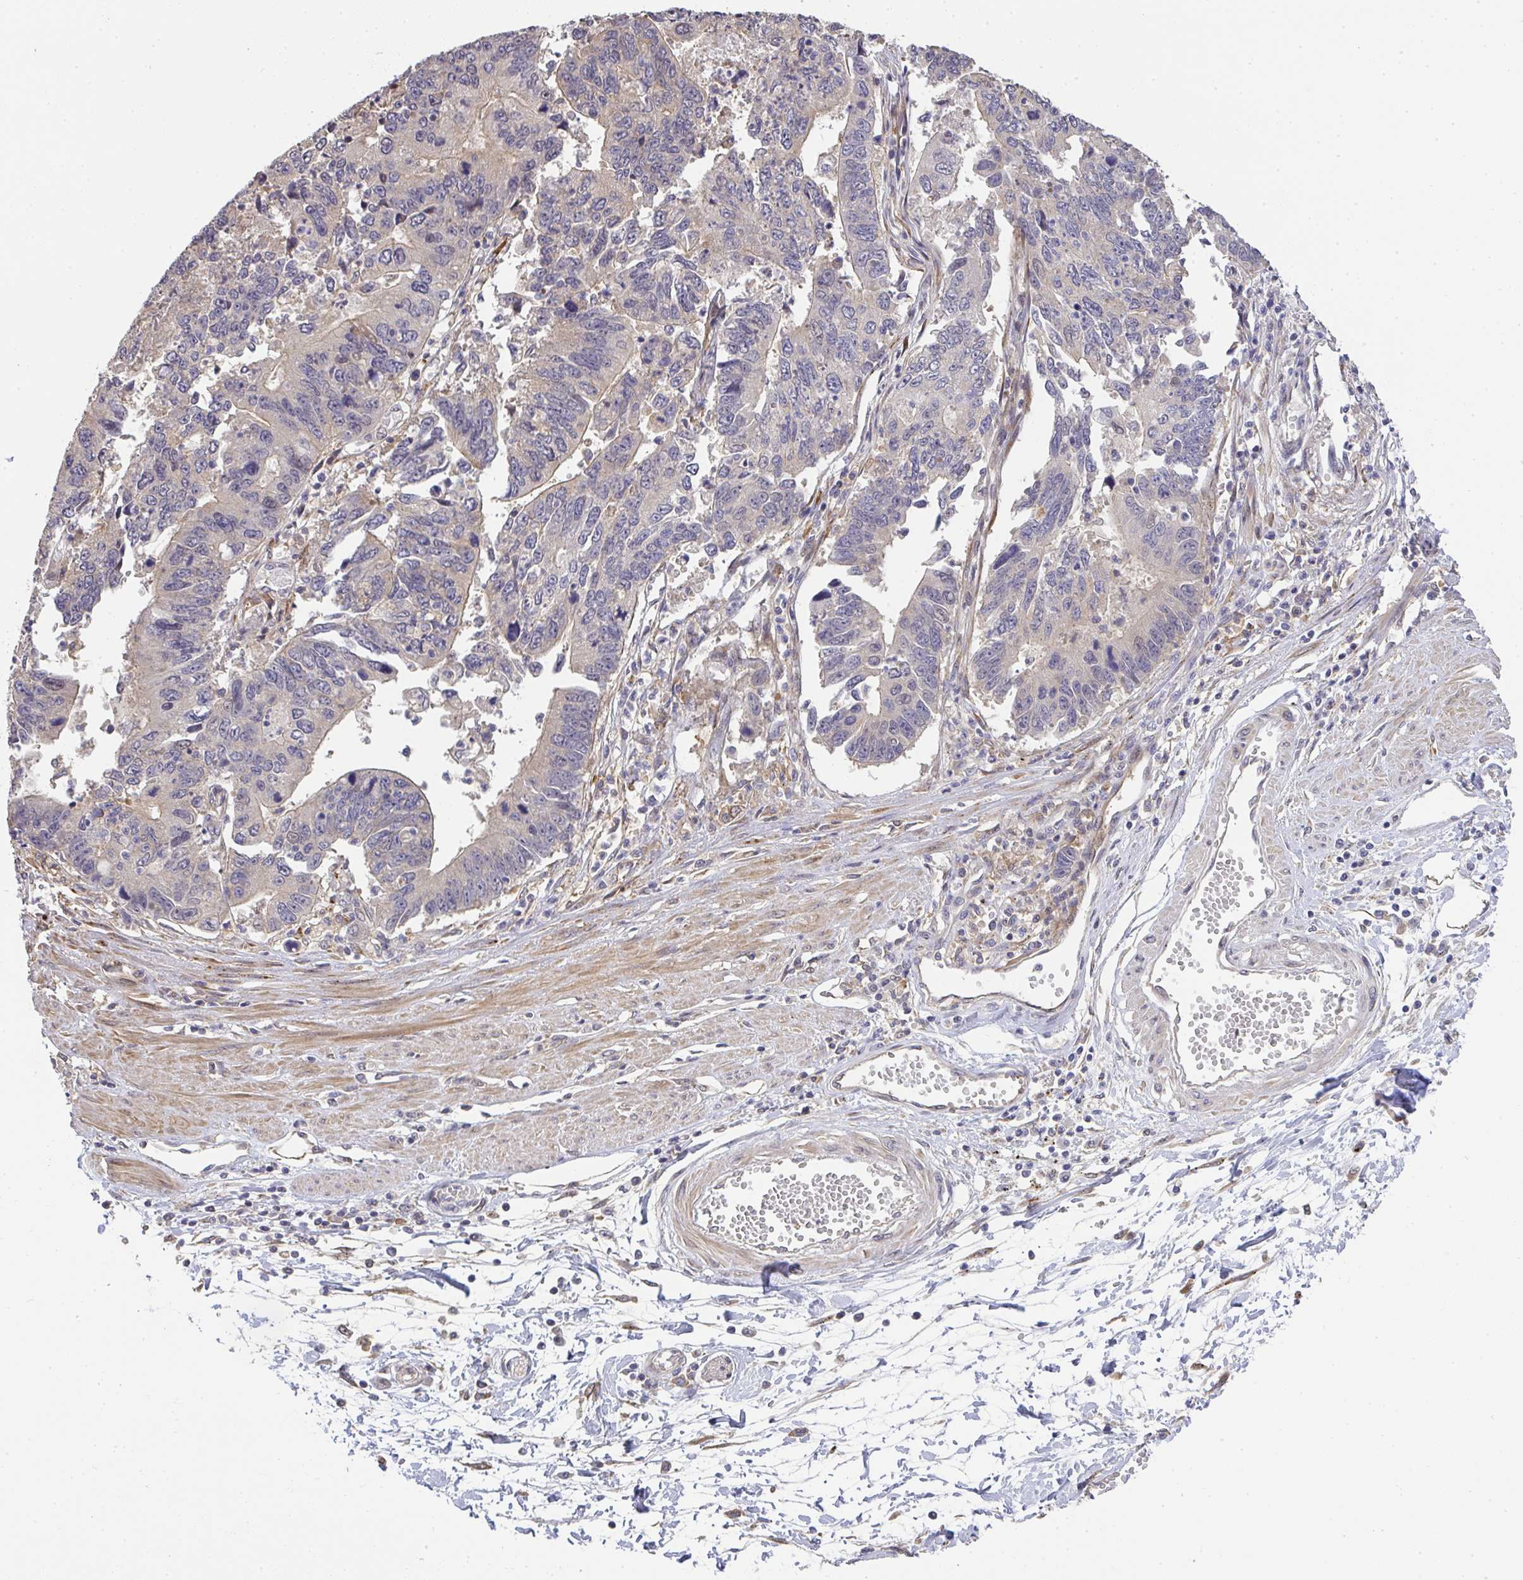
{"staining": {"intensity": "negative", "quantity": "none", "location": "none"}, "tissue": "stomach cancer", "cell_type": "Tumor cells", "image_type": "cancer", "snomed": [{"axis": "morphology", "description": "Adenocarcinoma, NOS"}, {"axis": "topography", "description": "Stomach"}], "caption": "High magnification brightfield microscopy of stomach adenocarcinoma stained with DAB (3,3'-diaminobenzidine) (brown) and counterstained with hematoxylin (blue): tumor cells show no significant expression. (DAB IHC with hematoxylin counter stain).", "gene": "EEF1AKMT1", "patient": {"sex": "male", "age": 59}}